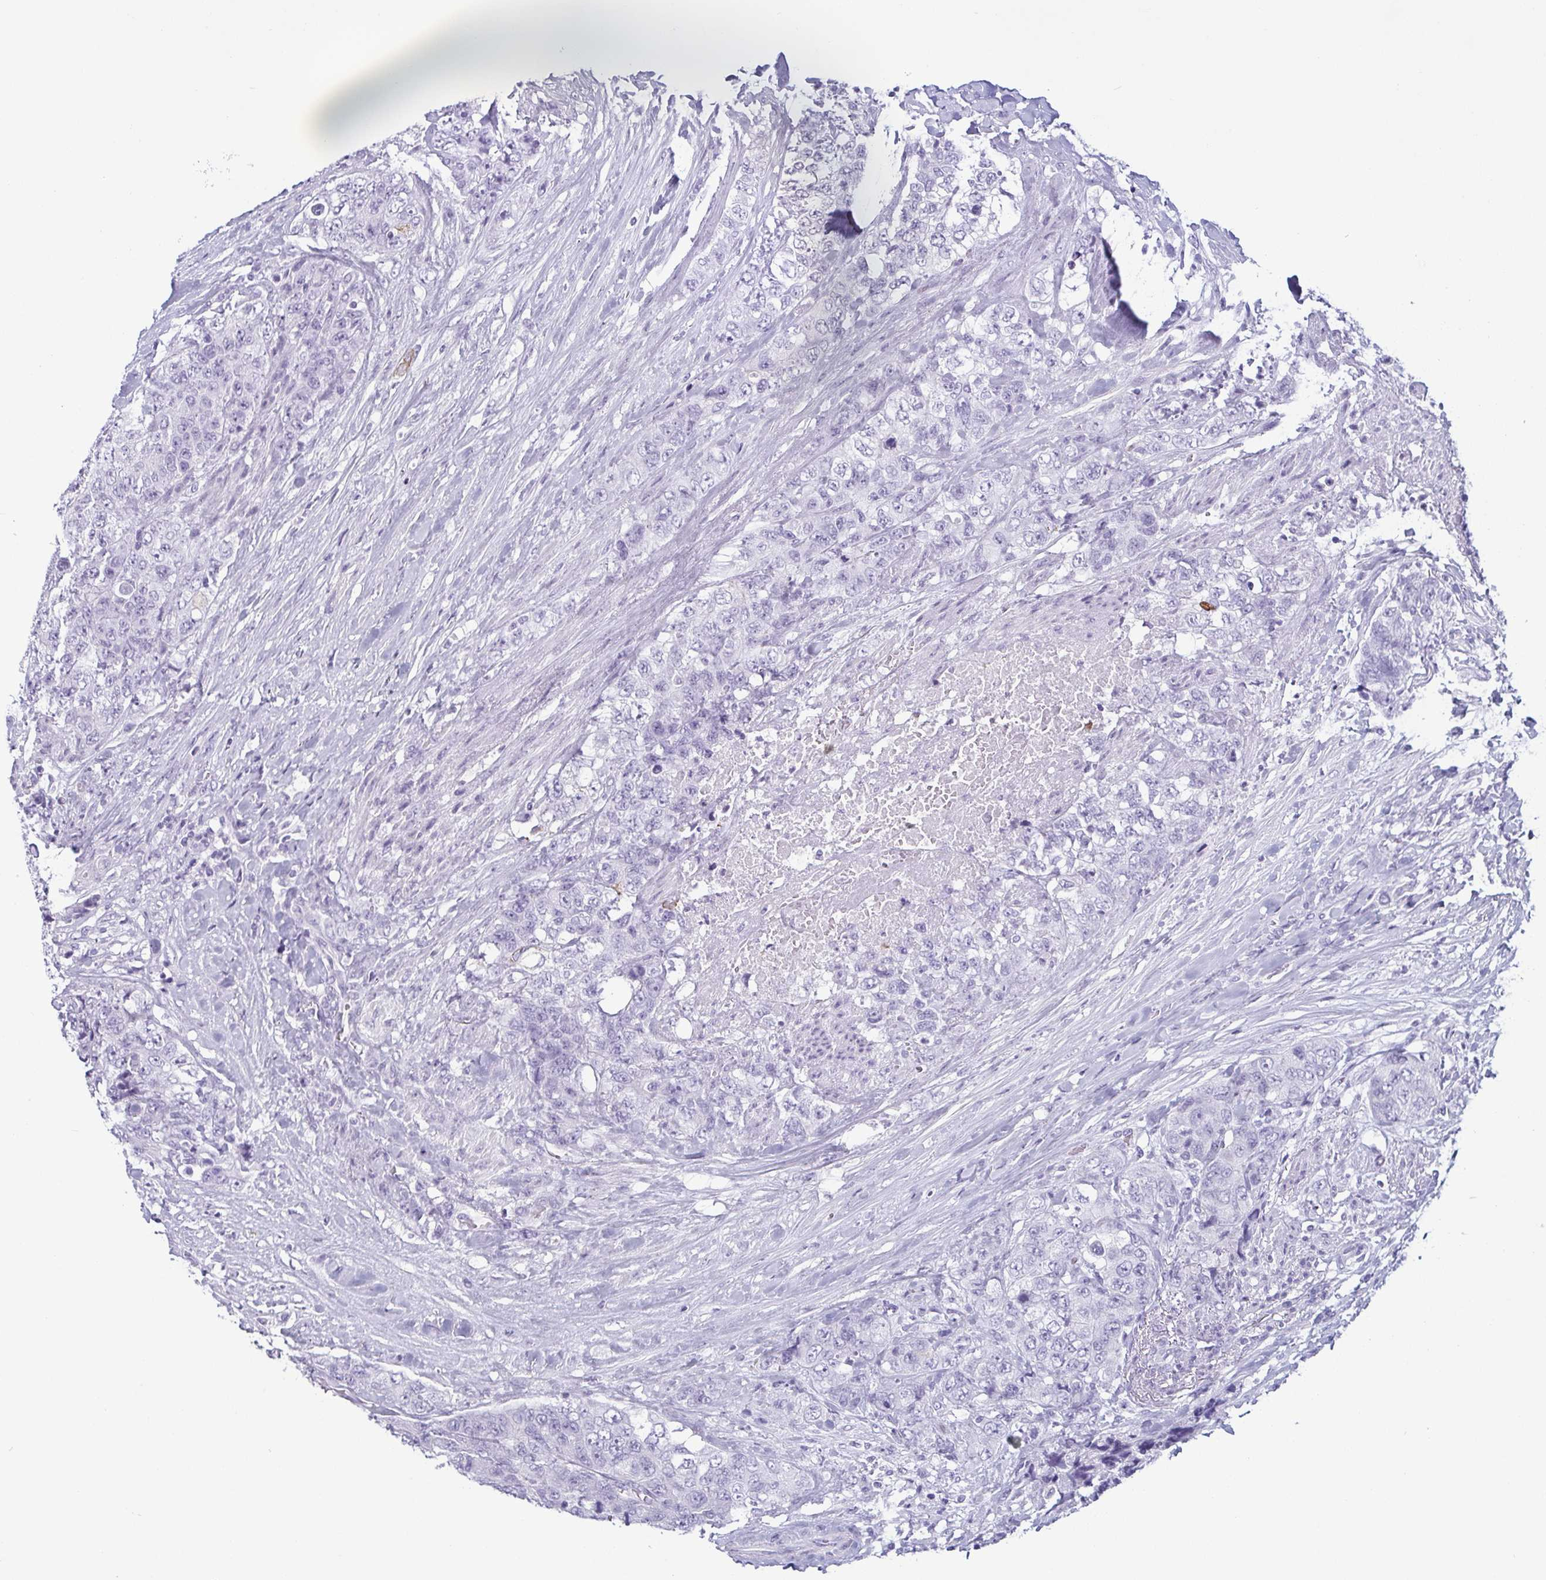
{"staining": {"intensity": "negative", "quantity": "none", "location": "none"}, "tissue": "urothelial cancer", "cell_type": "Tumor cells", "image_type": "cancer", "snomed": [{"axis": "morphology", "description": "Urothelial carcinoma, High grade"}, {"axis": "topography", "description": "Urinary bladder"}], "caption": "Histopathology image shows no significant protein expression in tumor cells of urothelial cancer.", "gene": "KRT78", "patient": {"sex": "female", "age": 78}}